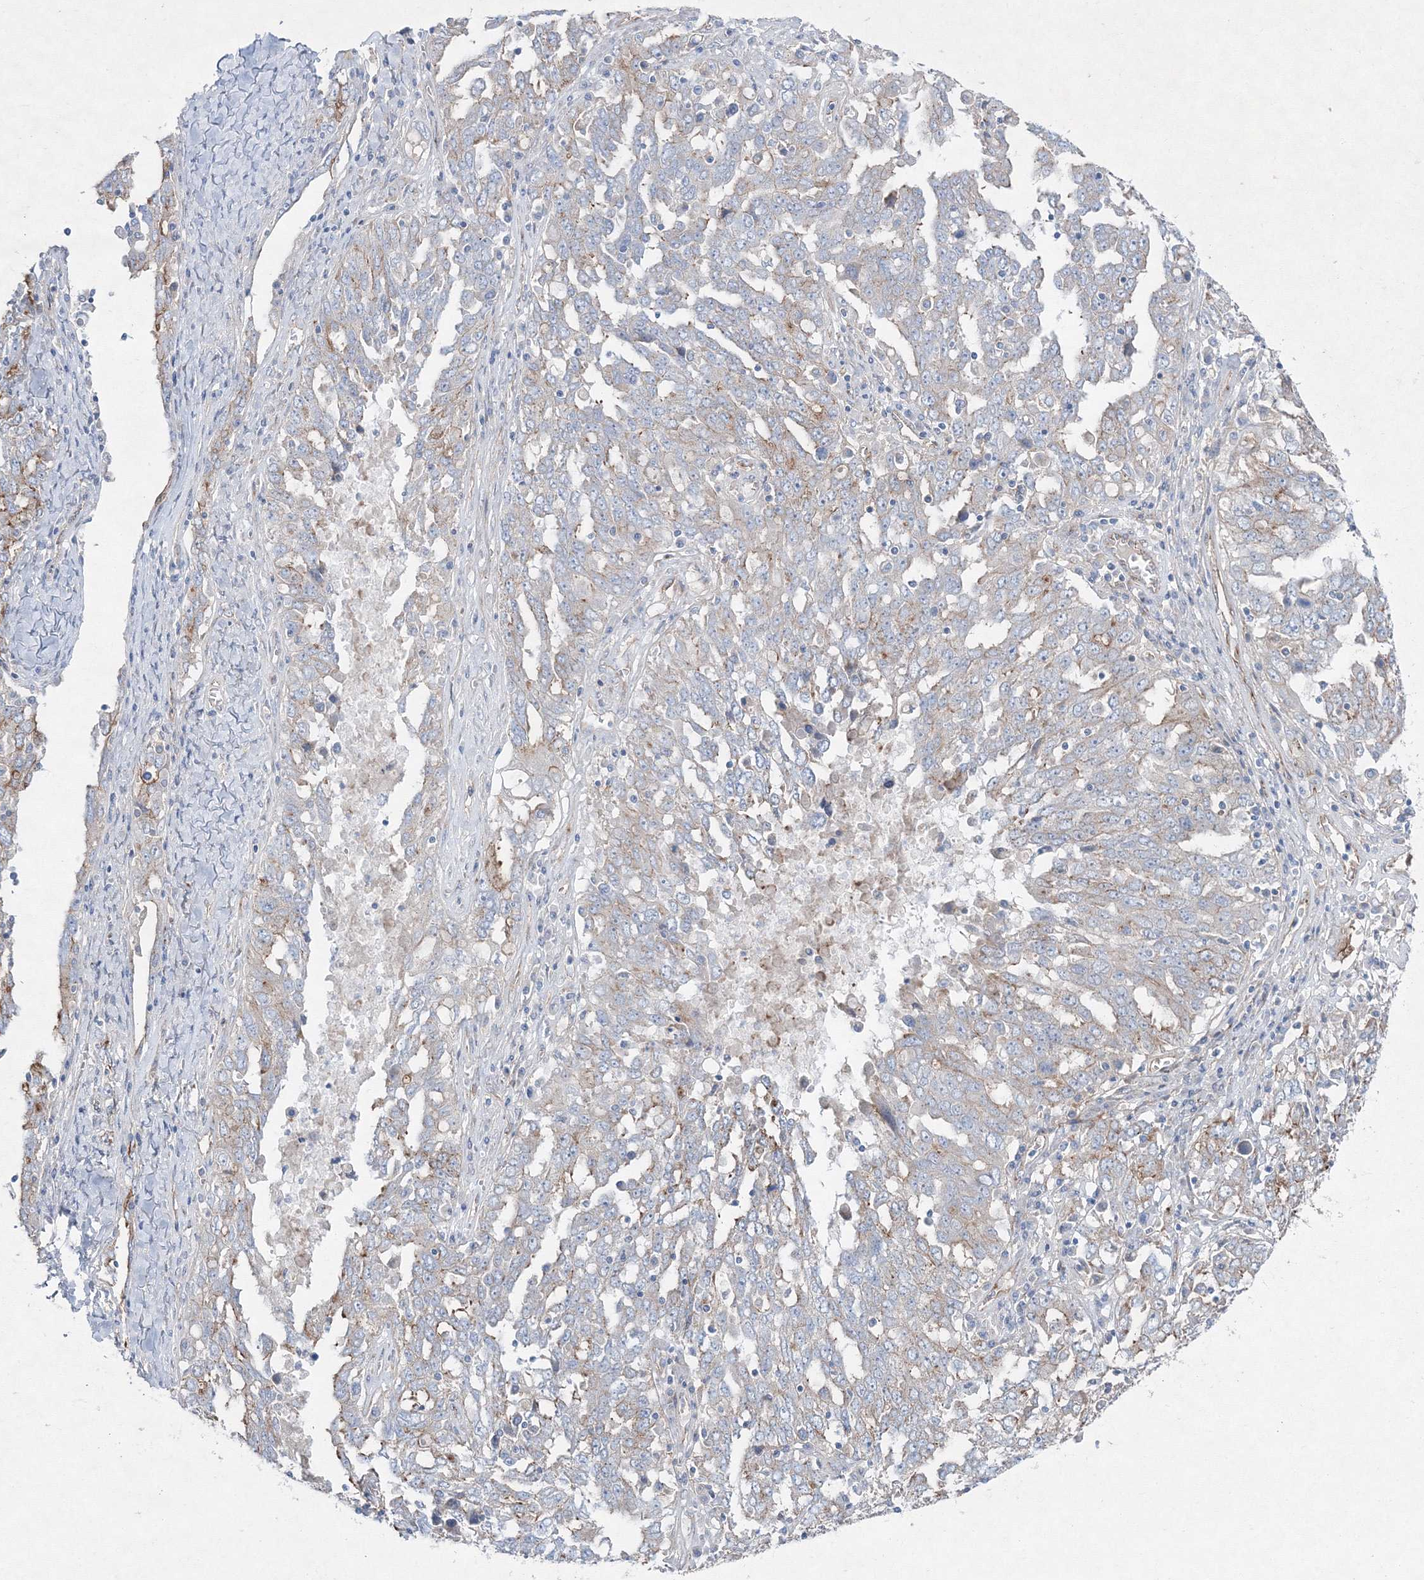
{"staining": {"intensity": "moderate", "quantity": "<25%", "location": "cytoplasmic/membranous"}, "tissue": "ovarian cancer", "cell_type": "Tumor cells", "image_type": "cancer", "snomed": [{"axis": "morphology", "description": "Carcinoma, endometroid"}, {"axis": "topography", "description": "Ovary"}], "caption": "Protein analysis of ovarian cancer (endometroid carcinoma) tissue shows moderate cytoplasmic/membranous positivity in about <25% of tumor cells.", "gene": "NAA40", "patient": {"sex": "female", "age": 62}}